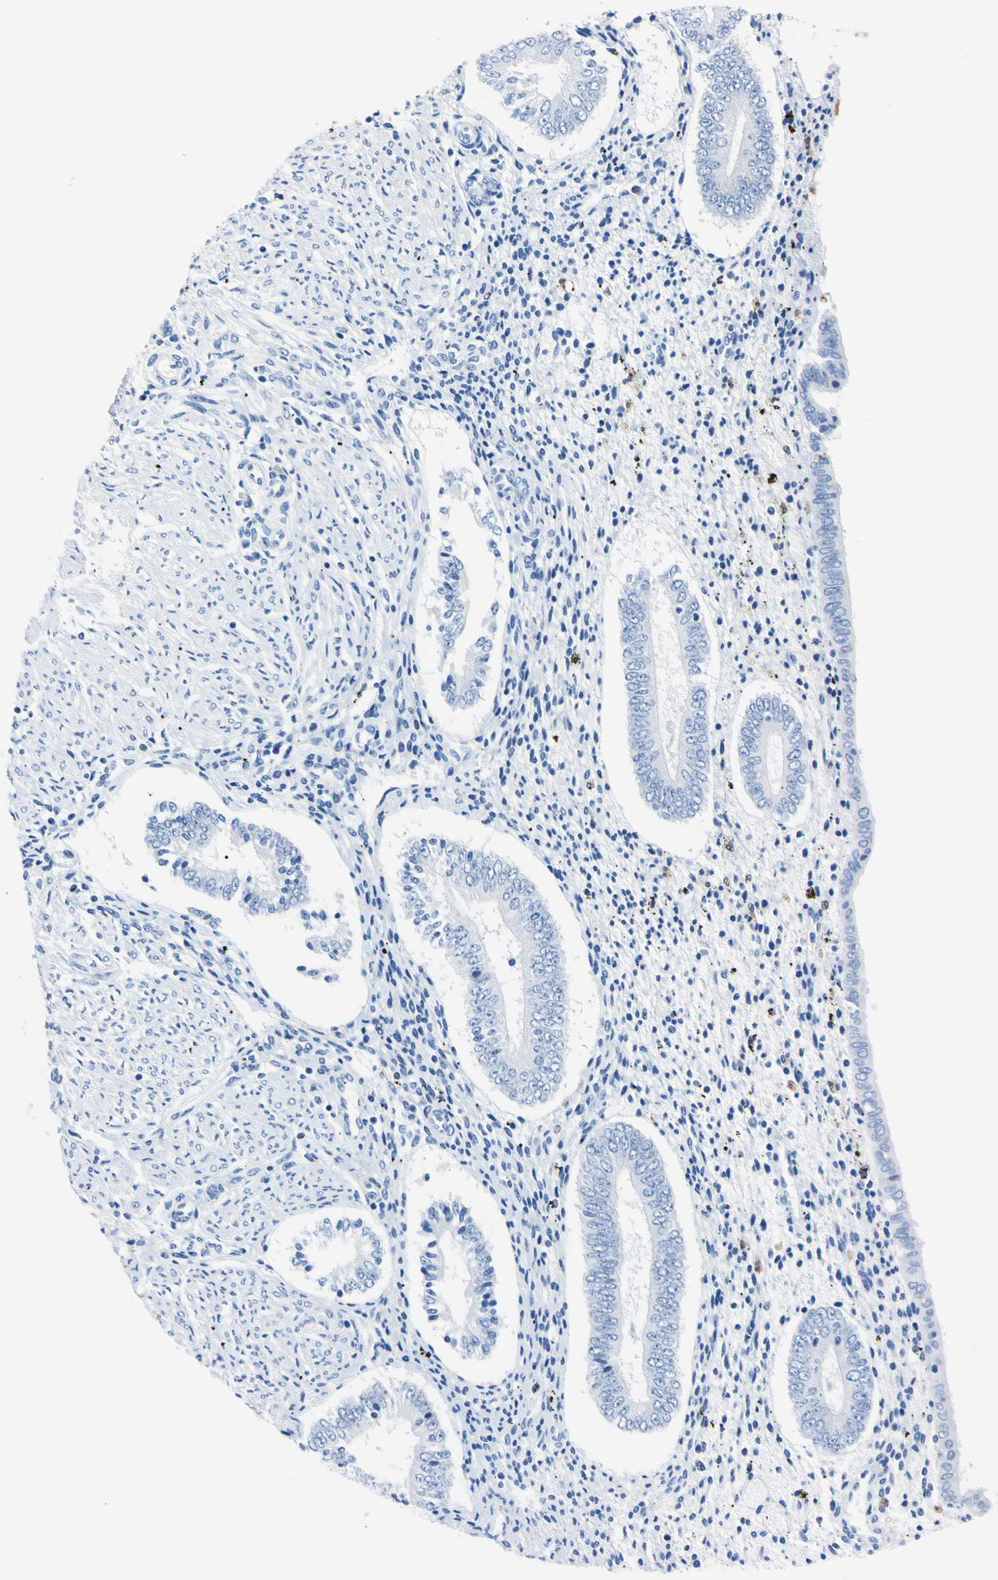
{"staining": {"intensity": "negative", "quantity": "none", "location": "none"}, "tissue": "endometrium", "cell_type": "Cells in endometrial stroma", "image_type": "normal", "snomed": [{"axis": "morphology", "description": "Normal tissue, NOS"}, {"axis": "topography", "description": "Endometrium"}], "caption": "A high-resolution image shows immunohistochemistry staining of unremarkable endometrium, which shows no significant staining in cells in endometrial stroma. (Brightfield microscopy of DAB immunohistochemistry at high magnification).", "gene": "NCF4", "patient": {"sex": "female", "age": 42}}